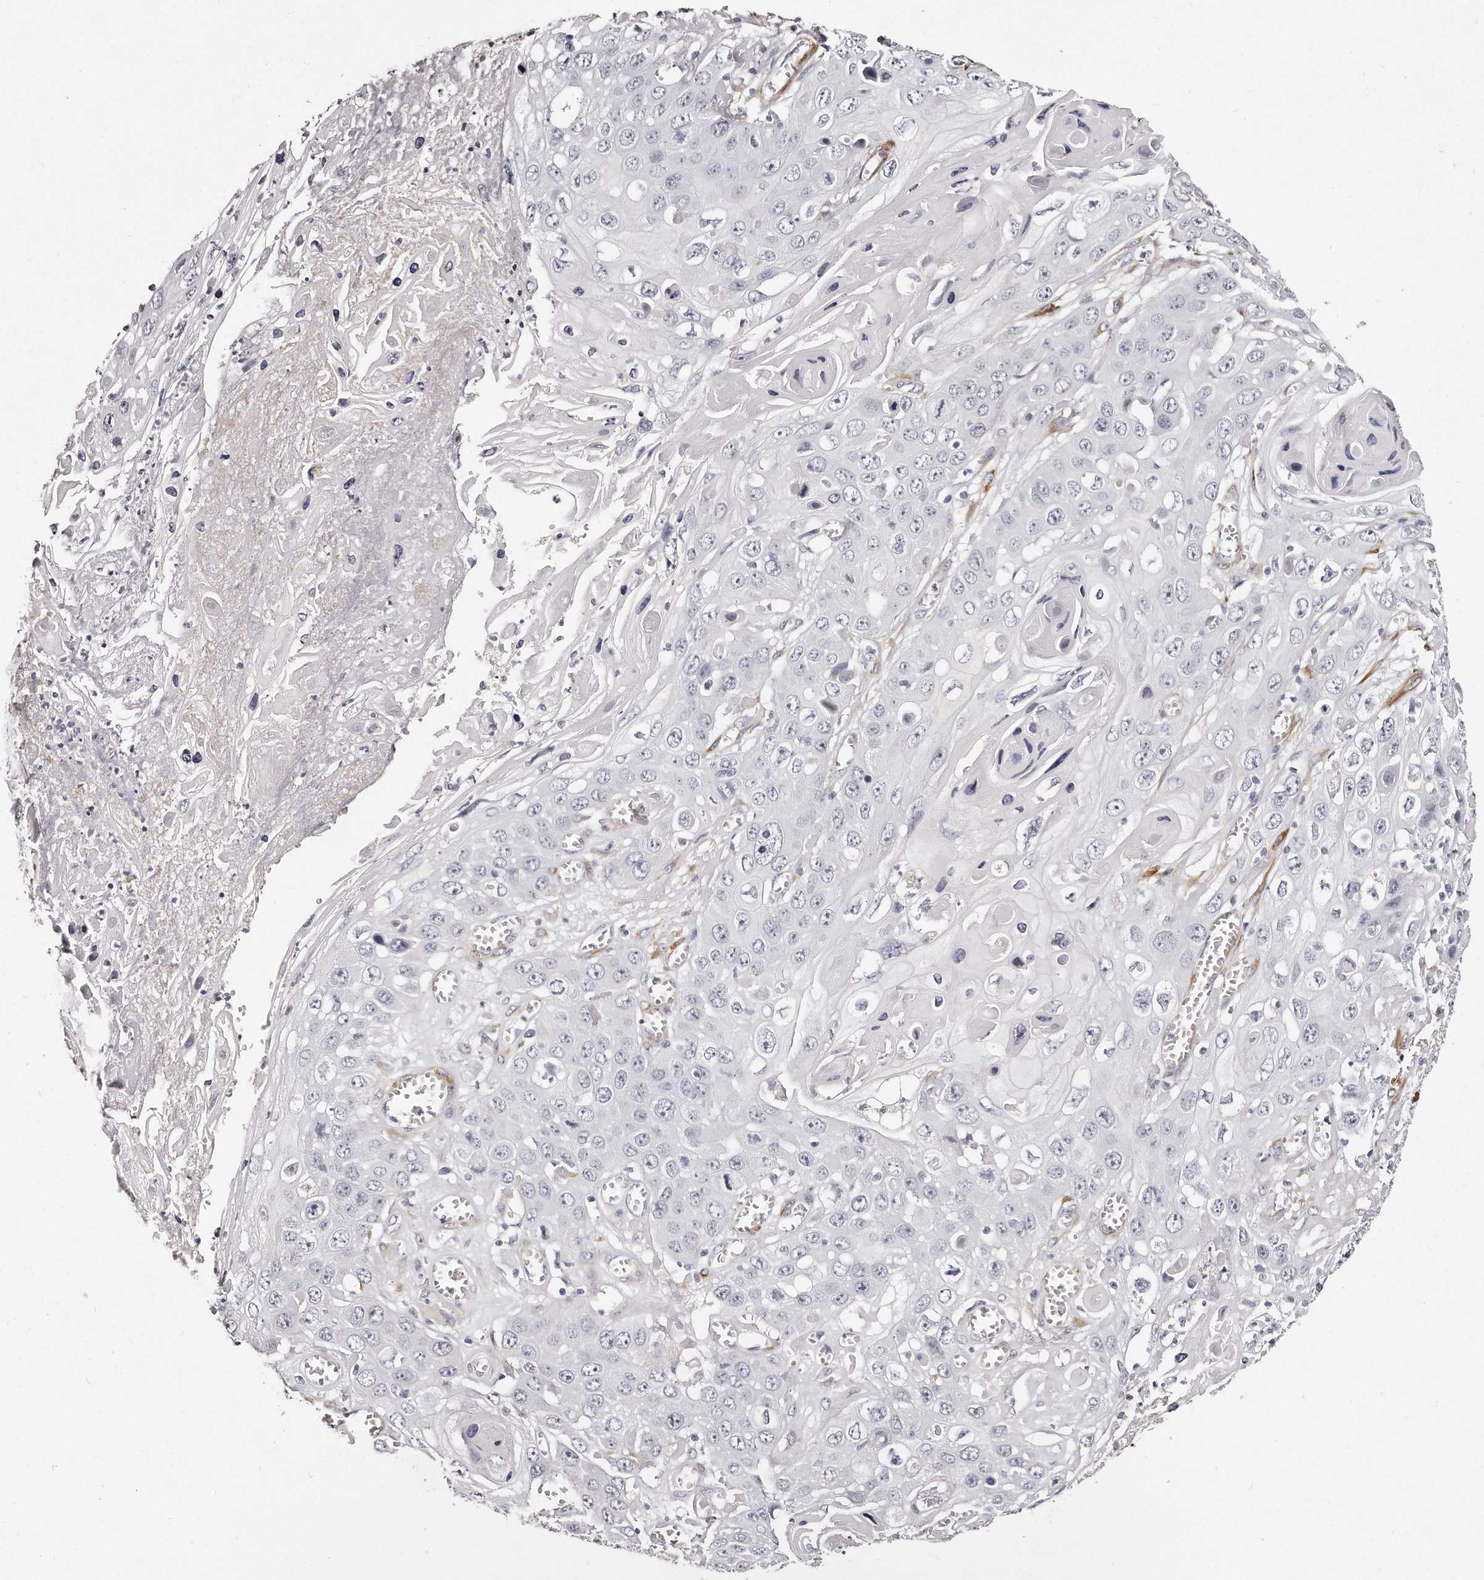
{"staining": {"intensity": "negative", "quantity": "none", "location": "none"}, "tissue": "skin cancer", "cell_type": "Tumor cells", "image_type": "cancer", "snomed": [{"axis": "morphology", "description": "Squamous cell carcinoma, NOS"}, {"axis": "topography", "description": "Skin"}], "caption": "Immunohistochemistry histopathology image of squamous cell carcinoma (skin) stained for a protein (brown), which shows no expression in tumor cells.", "gene": "LMOD1", "patient": {"sex": "male", "age": 55}}